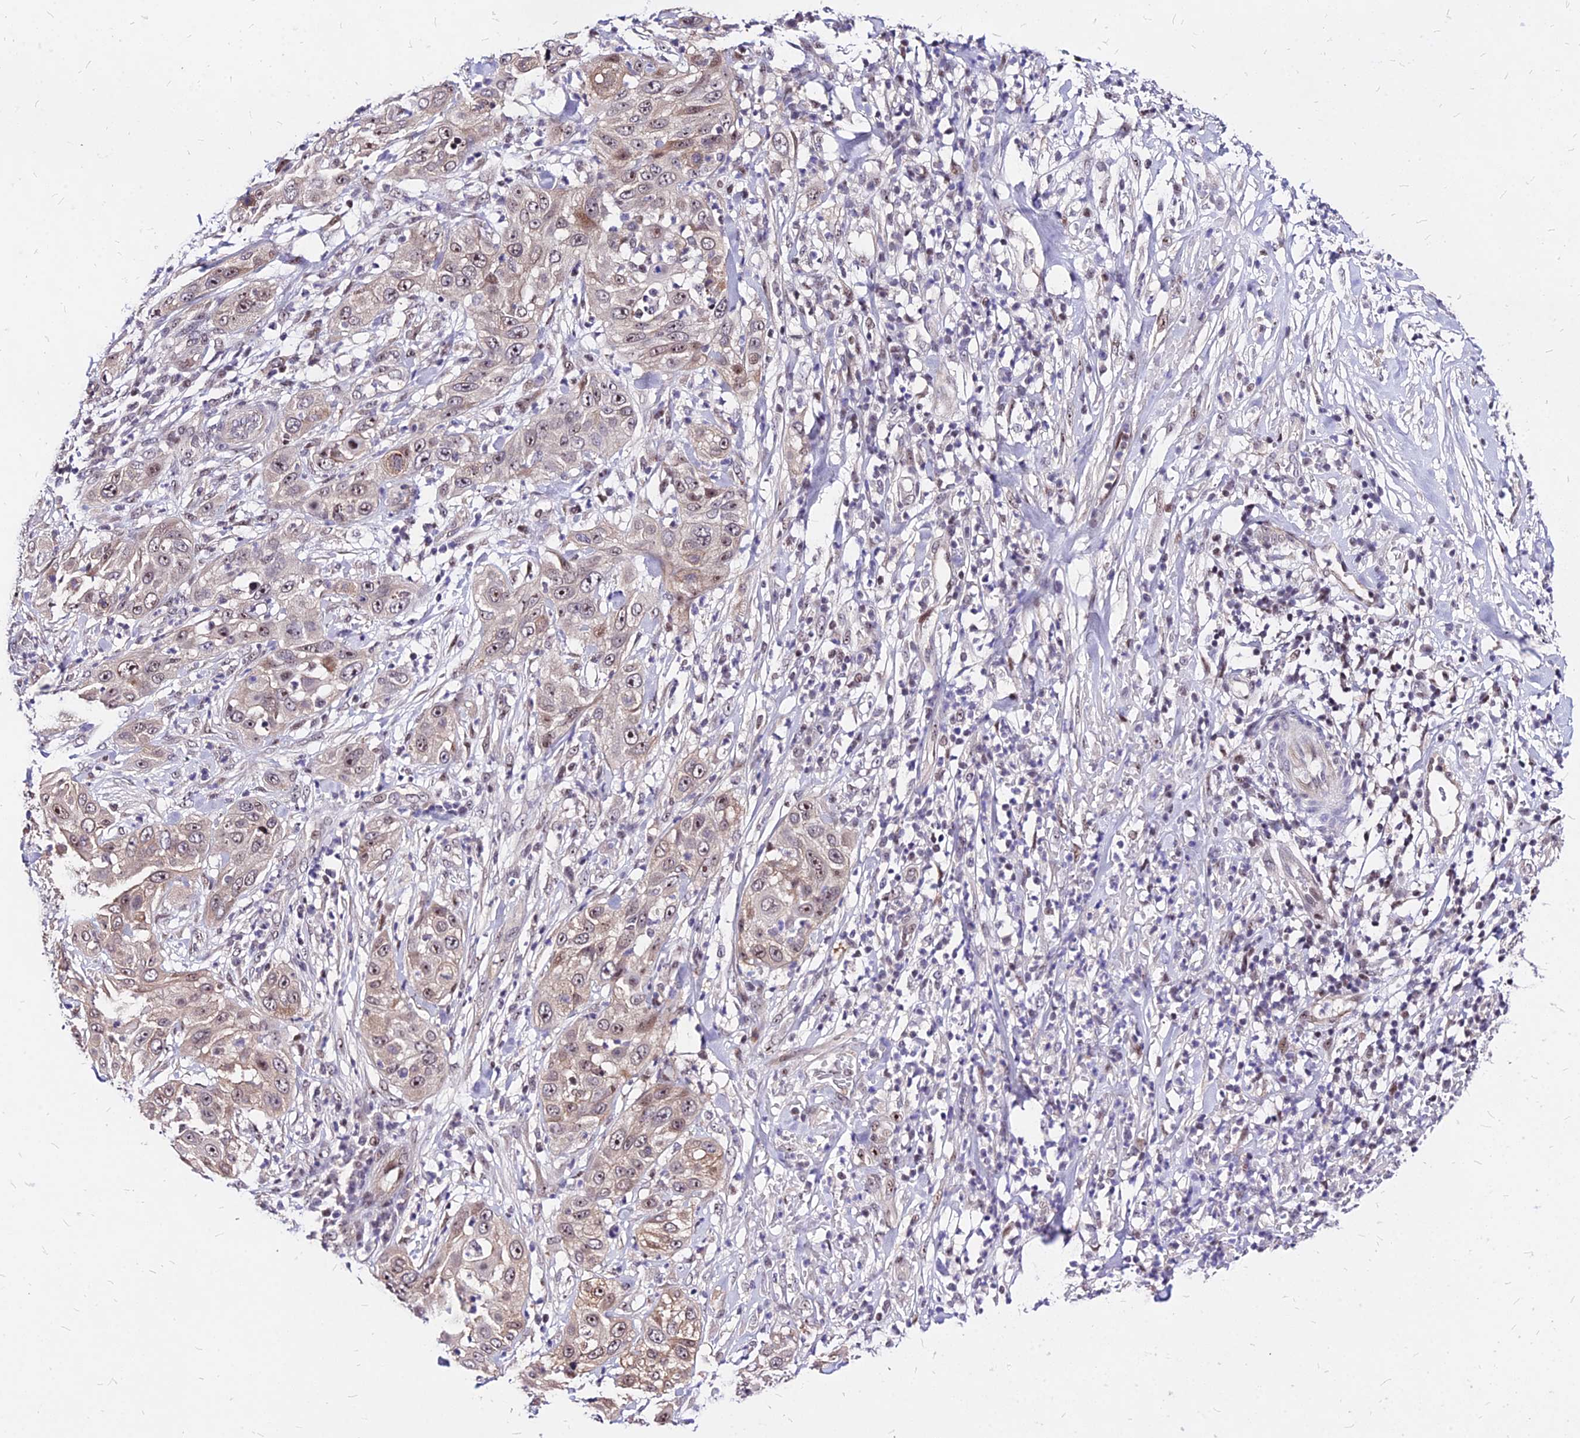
{"staining": {"intensity": "moderate", "quantity": "<25%", "location": "cytoplasmic/membranous,nuclear"}, "tissue": "skin cancer", "cell_type": "Tumor cells", "image_type": "cancer", "snomed": [{"axis": "morphology", "description": "Squamous cell carcinoma, NOS"}, {"axis": "topography", "description": "Skin"}], "caption": "Human skin cancer stained with a protein marker displays moderate staining in tumor cells.", "gene": "DDX55", "patient": {"sex": "female", "age": 44}}